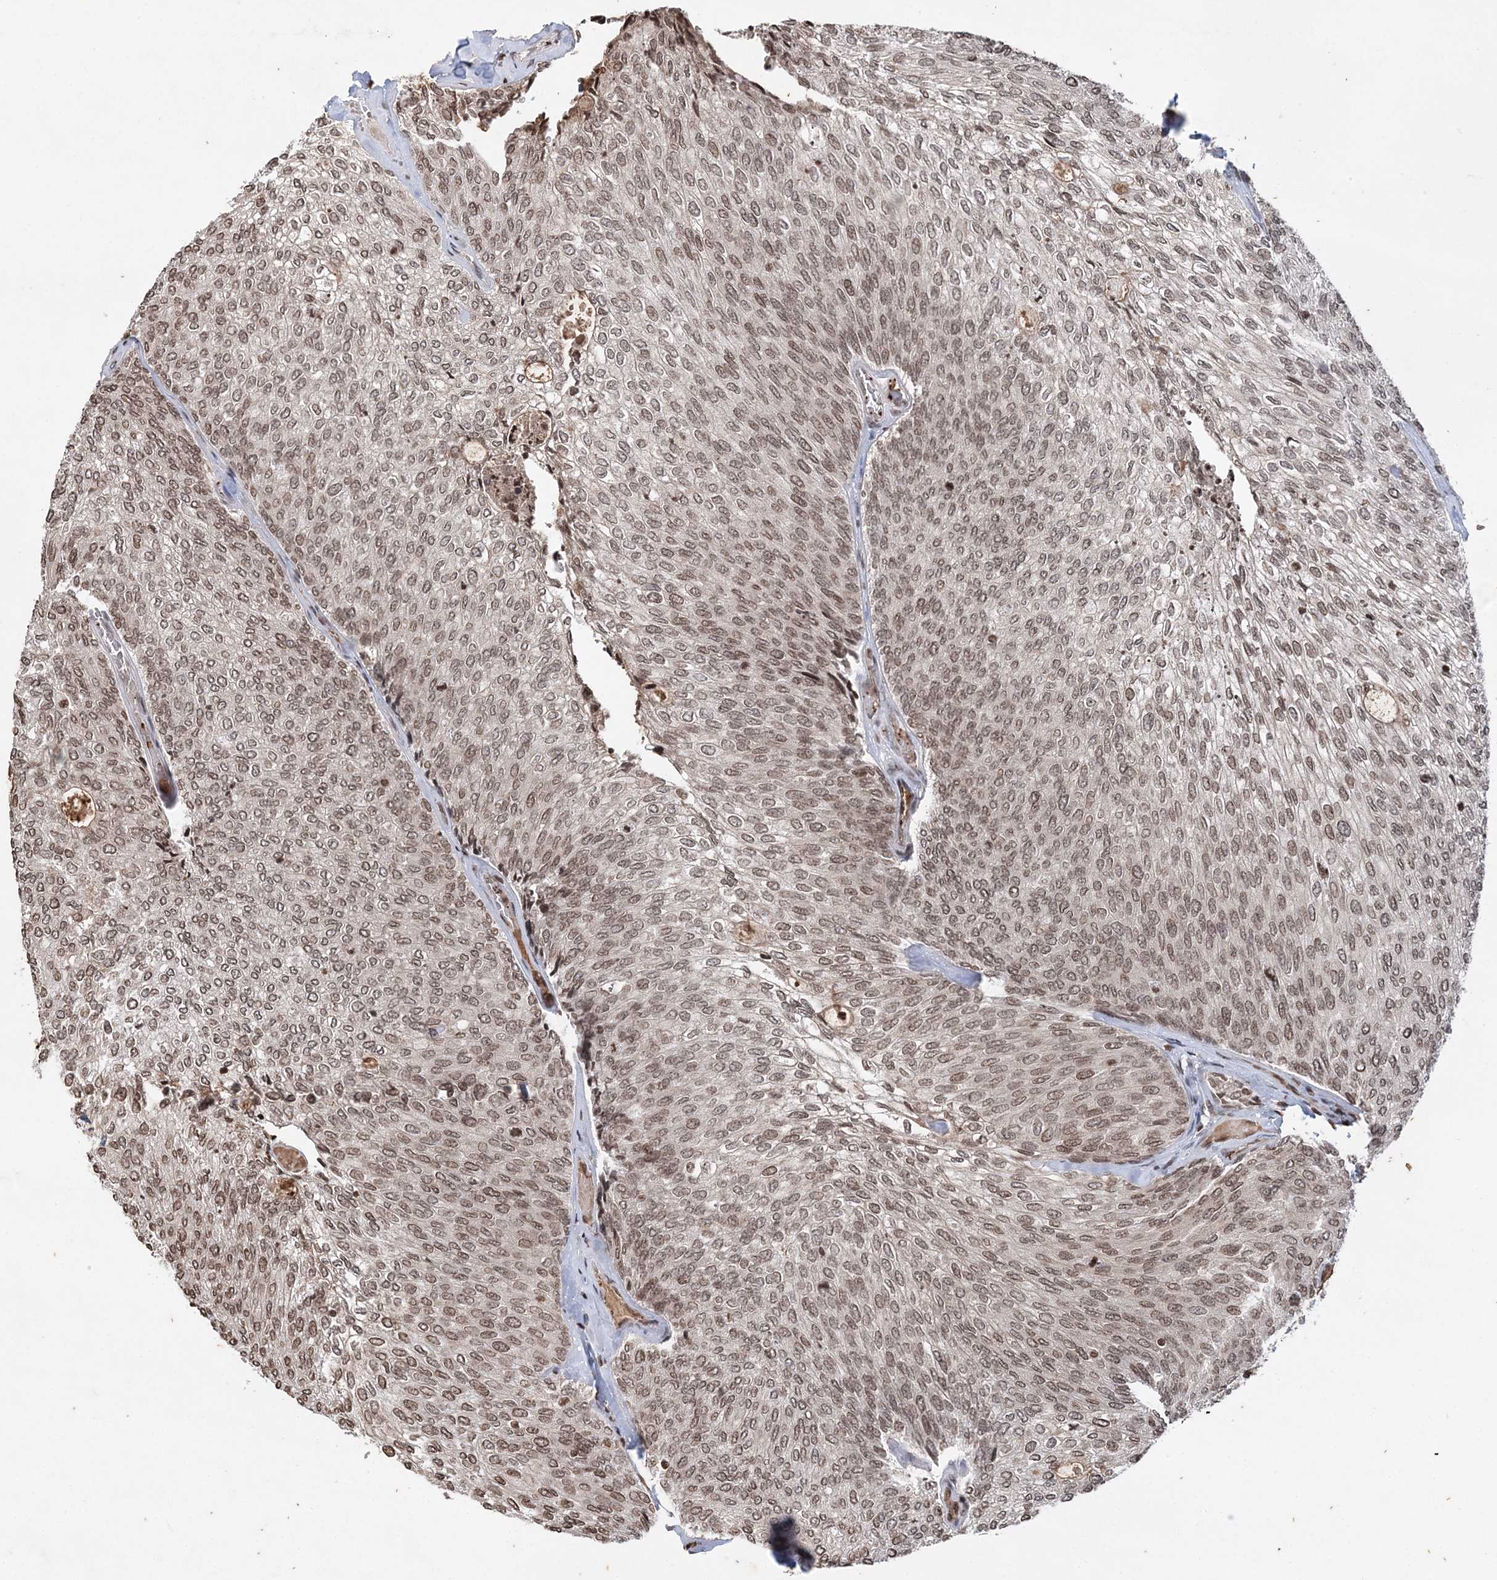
{"staining": {"intensity": "weak", "quantity": ">75%", "location": "nuclear"}, "tissue": "urothelial cancer", "cell_type": "Tumor cells", "image_type": "cancer", "snomed": [{"axis": "morphology", "description": "Urothelial carcinoma, Low grade"}, {"axis": "topography", "description": "Urinary bladder"}], "caption": "Tumor cells exhibit low levels of weak nuclear positivity in approximately >75% of cells in human low-grade urothelial carcinoma. The protein is stained brown, and the nuclei are stained in blue (DAB IHC with brightfield microscopy, high magnification).", "gene": "NEDD9", "patient": {"sex": "female", "age": 79}}